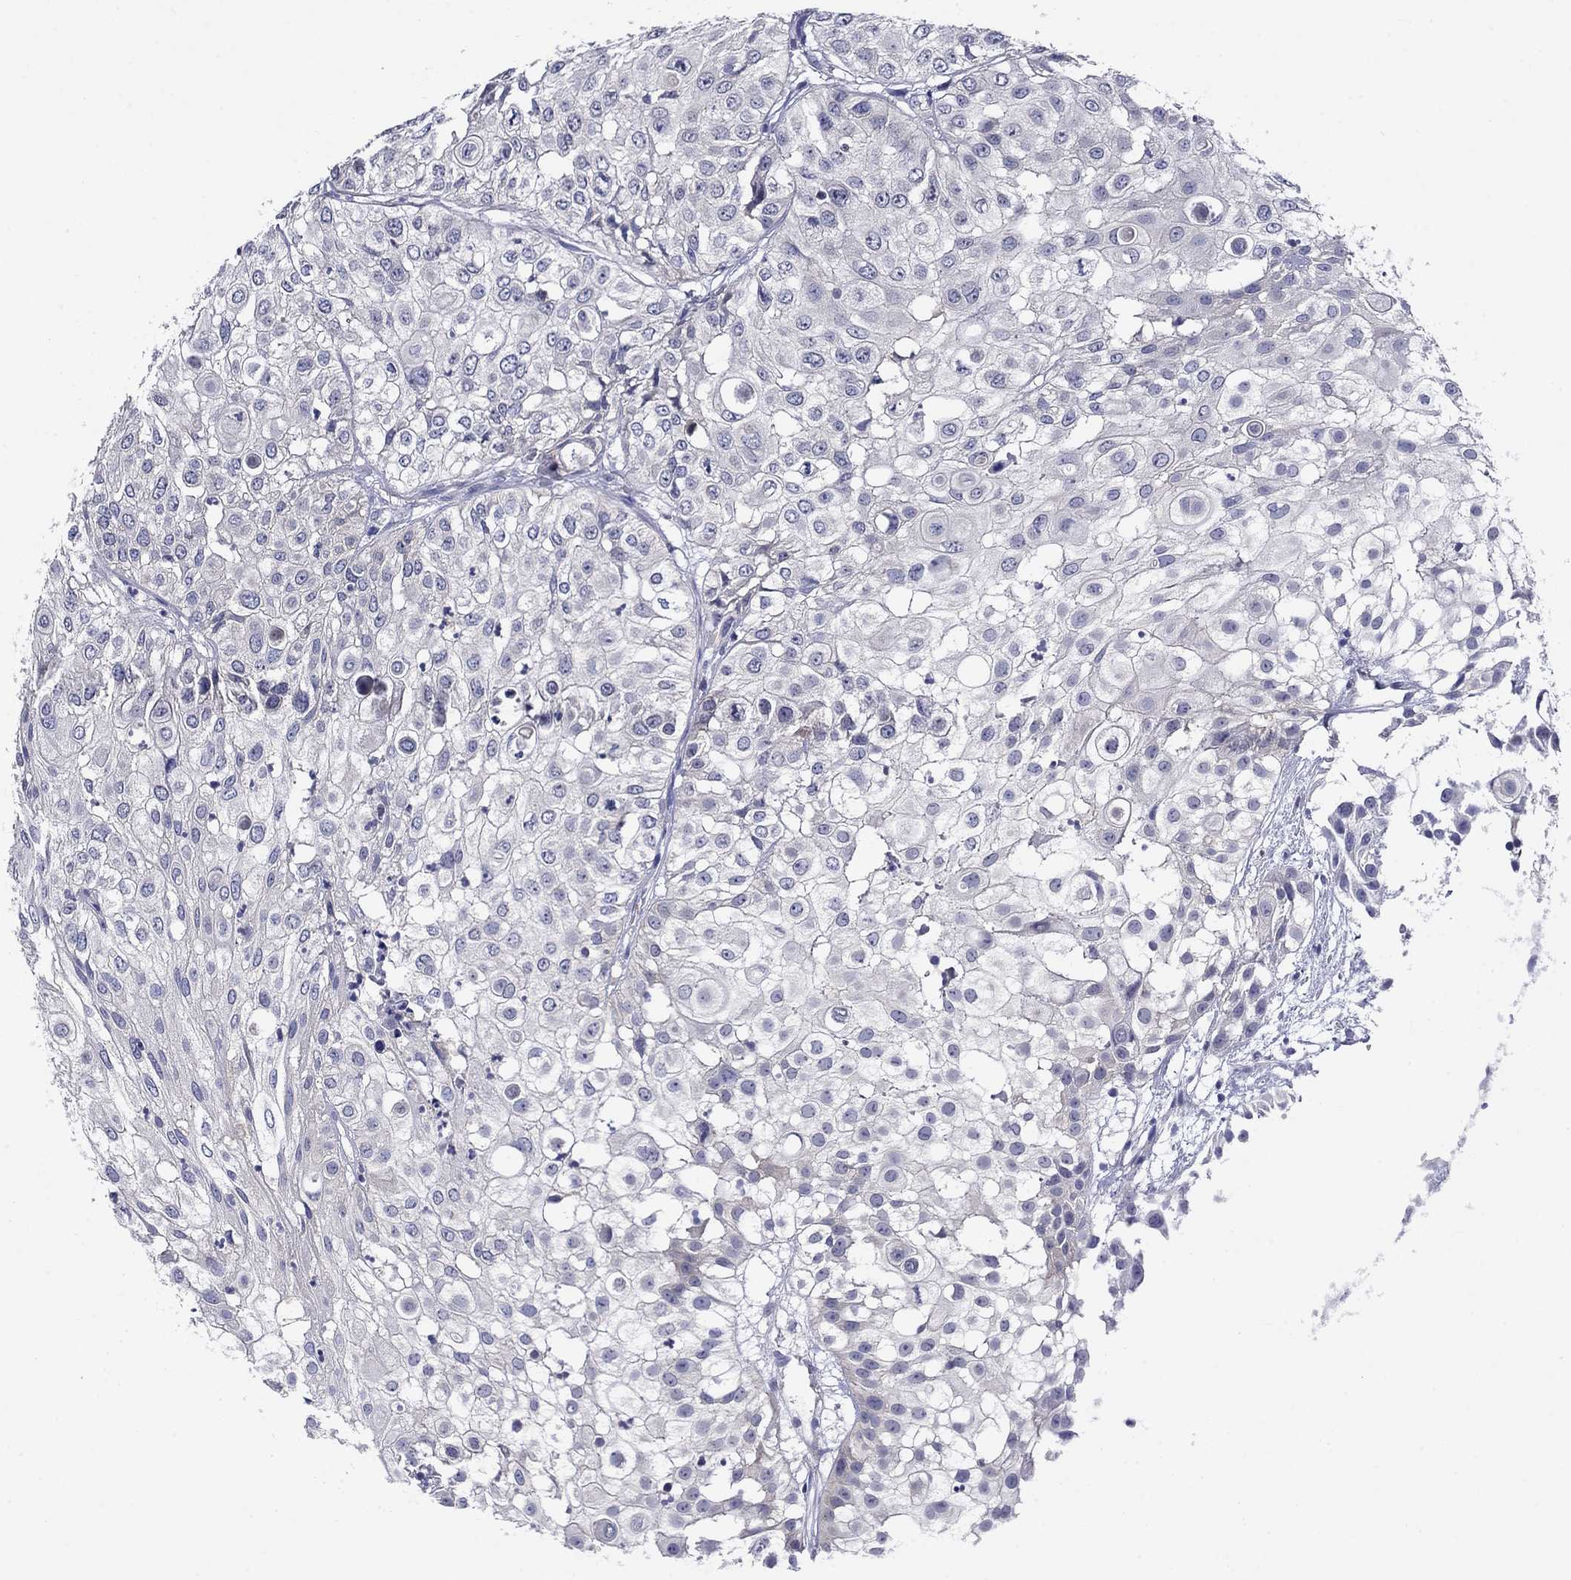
{"staining": {"intensity": "negative", "quantity": "none", "location": "none"}, "tissue": "urothelial cancer", "cell_type": "Tumor cells", "image_type": "cancer", "snomed": [{"axis": "morphology", "description": "Urothelial carcinoma, High grade"}, {"axis": "topography", "description": "Urinary bladder"}], "caption": "Protein analysis of urothelial carcinoma (high-grade) shows no significant positivity in tumor cells. (DAB (3,3'-diaminobenzidine) immunohistochemistry visualized using brightfield microscopy, high magnification).", "gene": "POU2F2", "patient": {"sex": "female", "age": 79}}